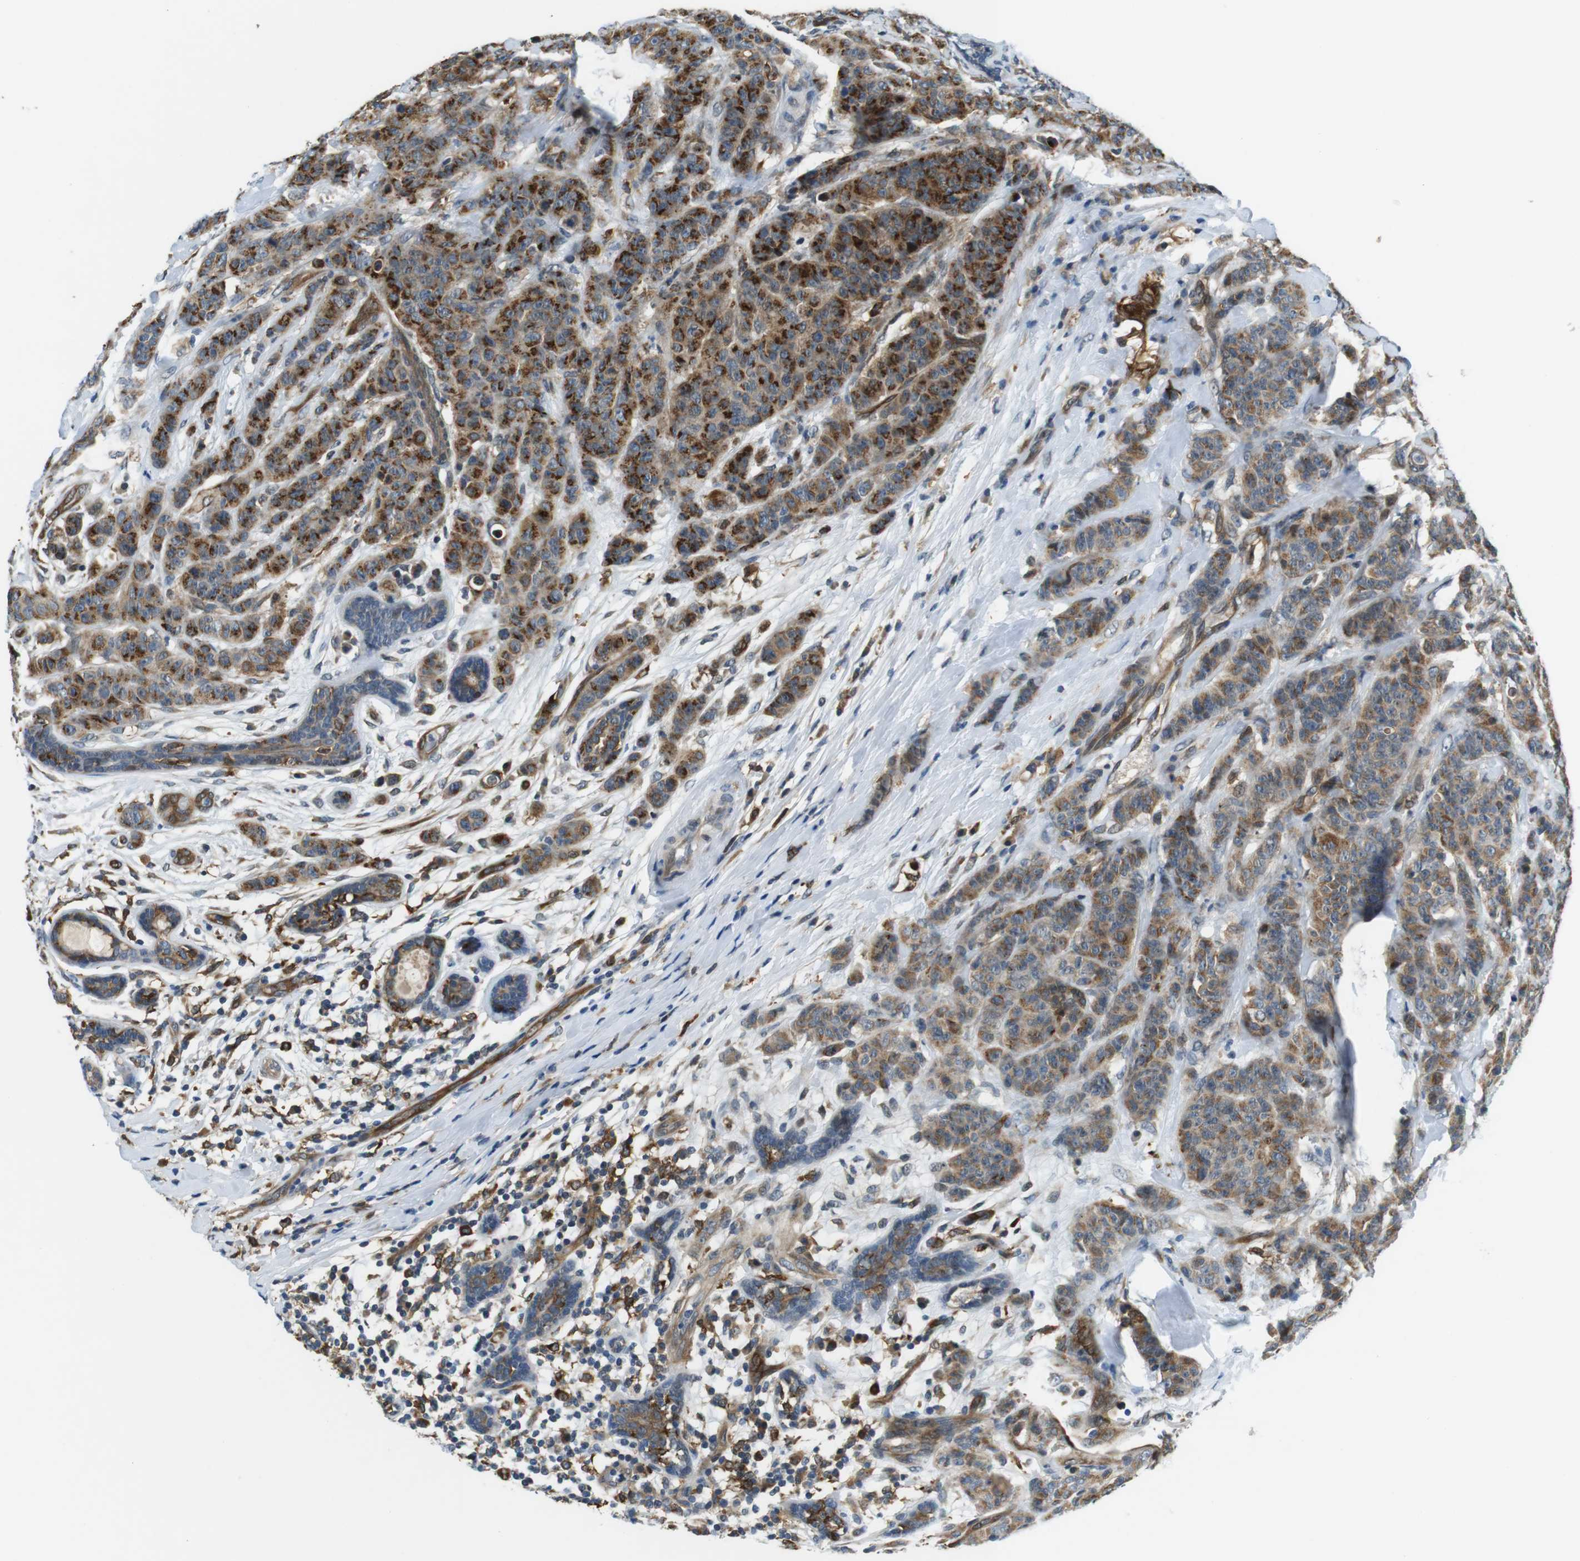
{"staining": {"intensity": "strong", "quantity": ">75%", "location": "cytoplasmic/membranous"}, "tissue": "breast cancer", "cell_type": "Tumor cells", "image_type": "cancer", "snomed": [{"axis": "morphology", "description": "Normal tissue, NOS"}, {"axis": "morphology", "description": "Duct carcinoma"}, {"axis": "topography", "description": "Breast"}], "caption": "IHC of breast cancer reveals high levels of strong cytoplasmic/membranous positivity in about >75% of tumor cells. Immunohistochemistry stains the protein of interest in brown and the nuclei are stained blue.", "gene": "PALD1", "patient": {"sex": "female", "age": 40}}